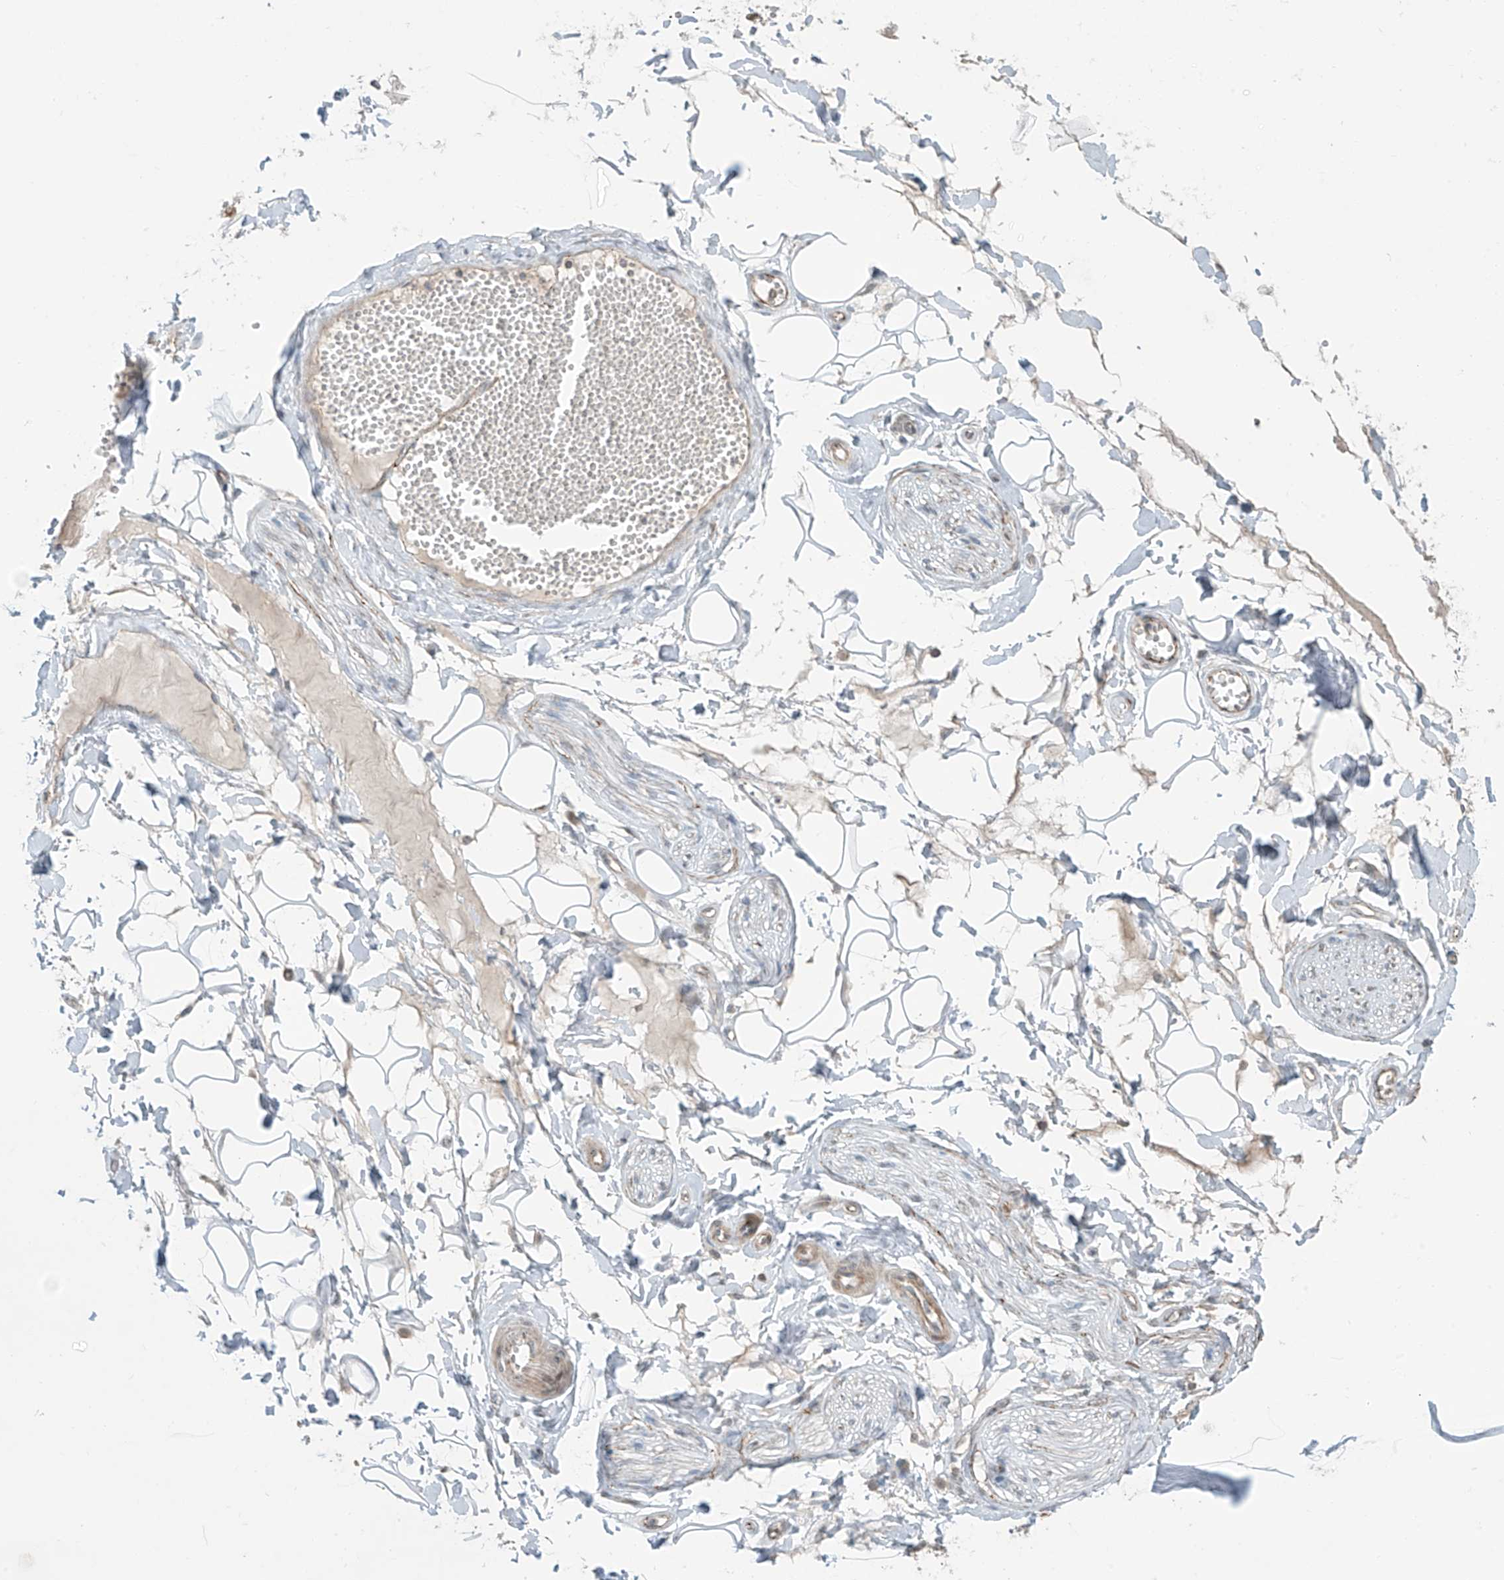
{"staining": {"intensity": "weak", "quantity": "25%-75%", "location": "nuclear"}, "tissue": "adipose tissue", "cell_type": "Adipocytes", "image_type": "normal", "snomed": [{"axis": "morphology", "description": "Normal tissue, NOS"}, {"axis": "morphology", "description": "Inflammation, NOS"}, {"axis": "topography", "description": "Salivary gland"}, {"axis": "topography", "description": "Peripheral nerve tissue"}], "caption": "Protein positivity by immunohistochemistry reveals weak nuclear staining in about 25%-75% of adipocytes in benign adipose tissue. (brown staining indicates protein expression, while blue staining denotes nuclei).", "gene": "ZNF16", "patient": {"sex": "female", "age": 75}}